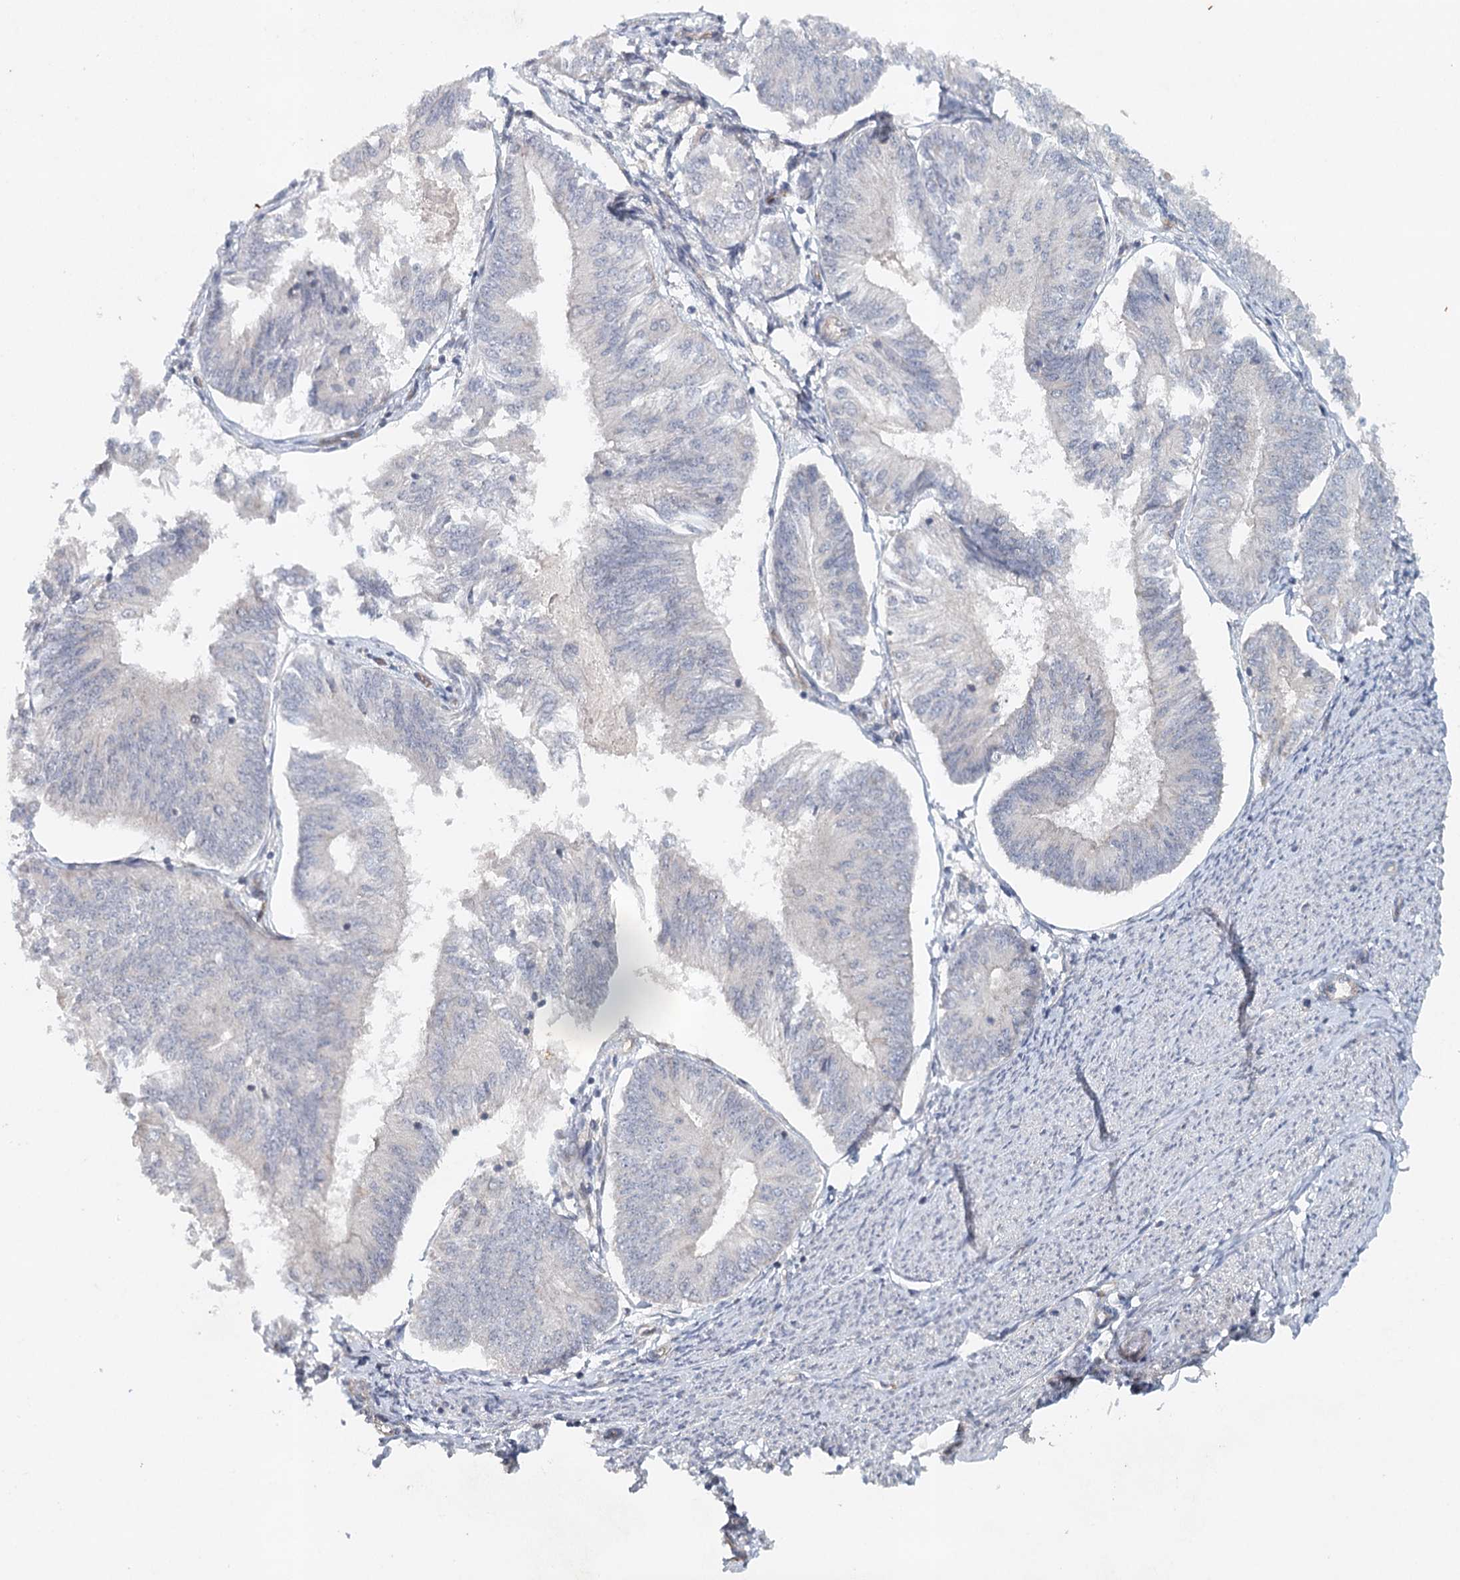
{"staining": {"intensity": "negative", "quantity": "none", "location": "none"}, "tissue": "endometrial cancer", "cell_type": "Tumor cells", "image_type": "cancer", "snomed": [{"axis": "morphology", "description": "Adenocarcinoma, NOS"}, {"axis": "topography", "description": "Endometrium"}], "caption": "Human adenocarcinoma (endometrial) stained for a protein using immunohistochemistry (IHC) shows no positivity in tumor cells.", "gene": "SYNPO", "patient": {"sex": "female", "age": 58}}